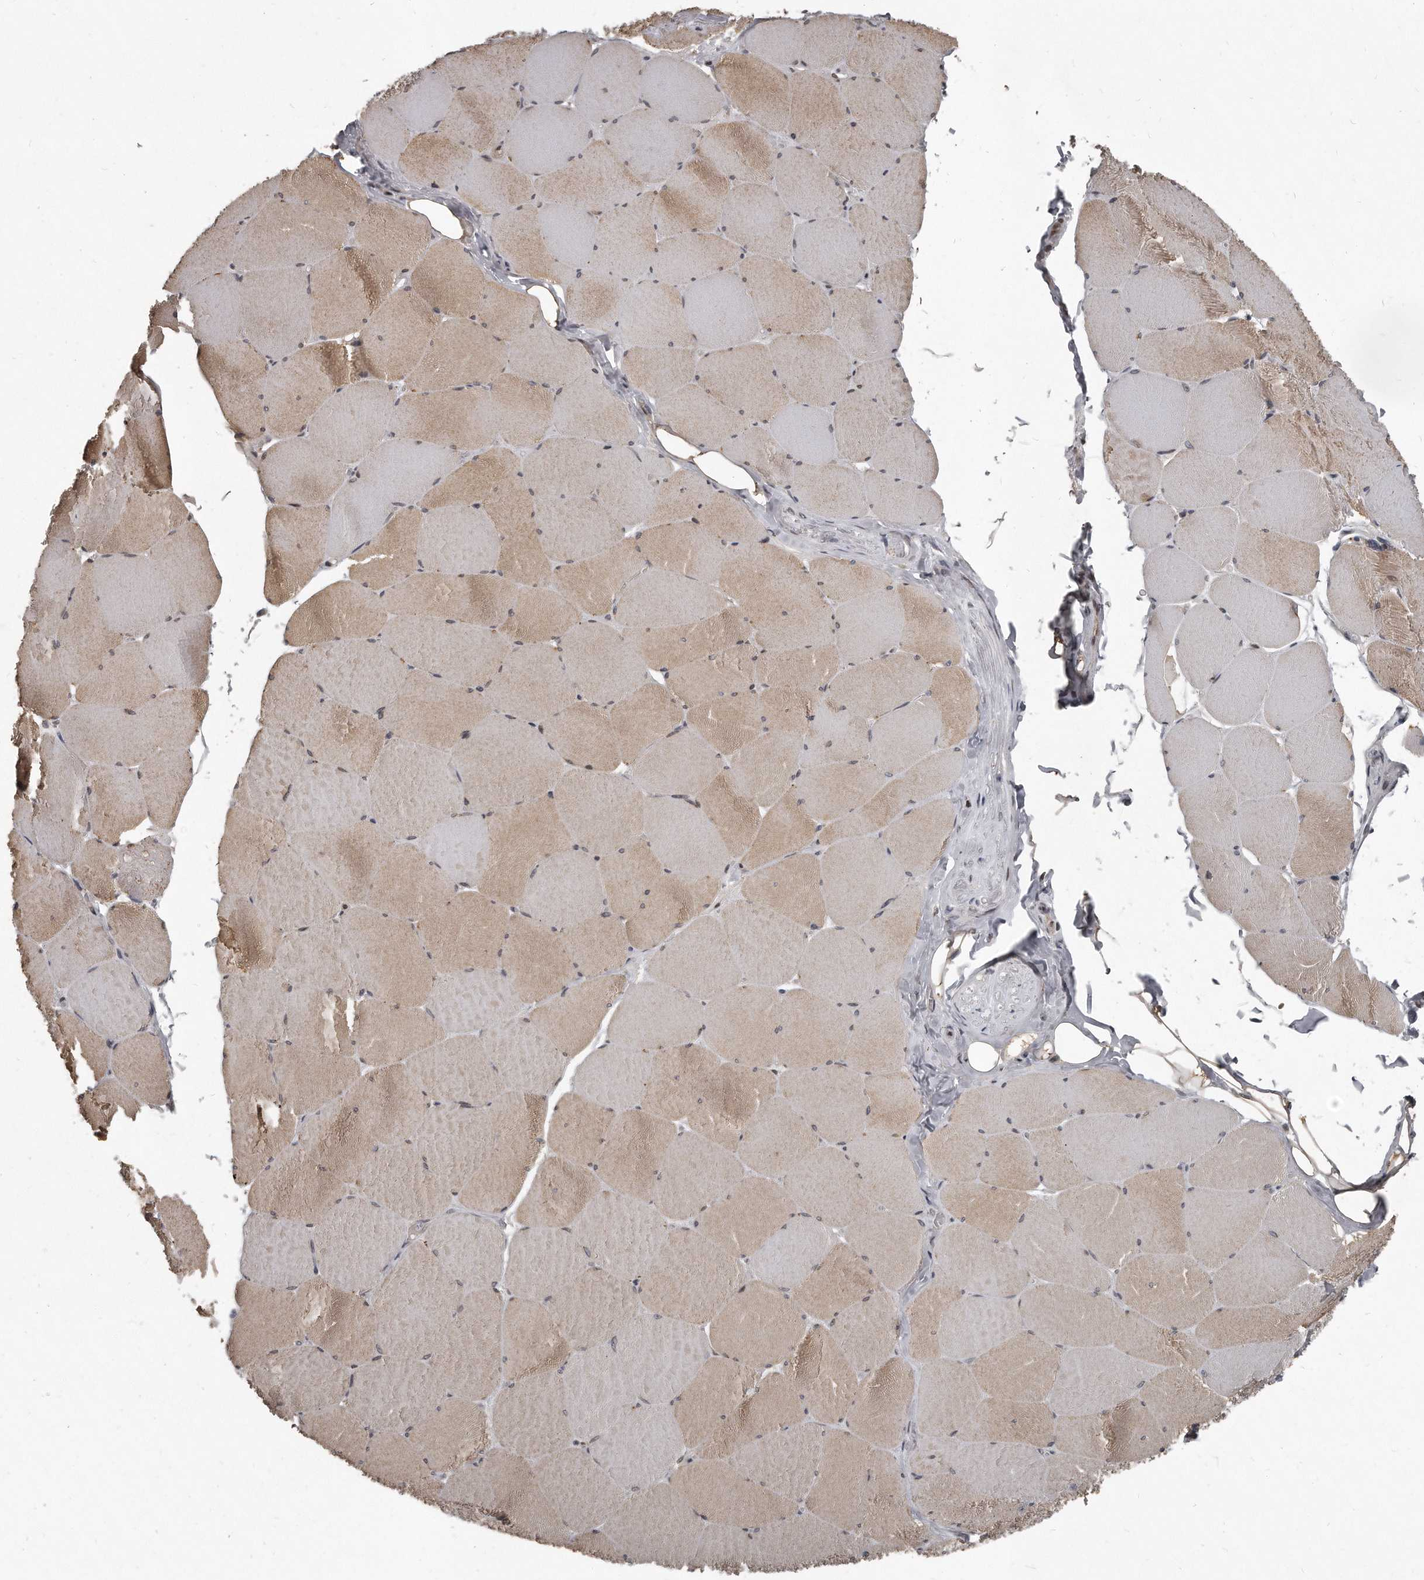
{"staining": {"intensity": "moderate", "quantity": "25%-75%", "location": "cytoplasmic/membranous"}, "tissue": "skeletal muscle", "cell_type": "Myocytes", "image_type": "normal", "snomed": [{"axis": "morphology", "description": "Normal tissue, NOS"}, {"axis": "topography", "description": "Skeletal muscle"}, {"axis": "topography", "description": "Head-Neck"}], "caption": "High-power microscopy captured an immunohistochemistry (IHC) micrograph of normal skeletal muscle, revealing moderate cytoplasmic/membranous positivity in about 25%-75% of myocytes.", "gene": "GCH1", "patient": {"sex": "male", "age": 66}}